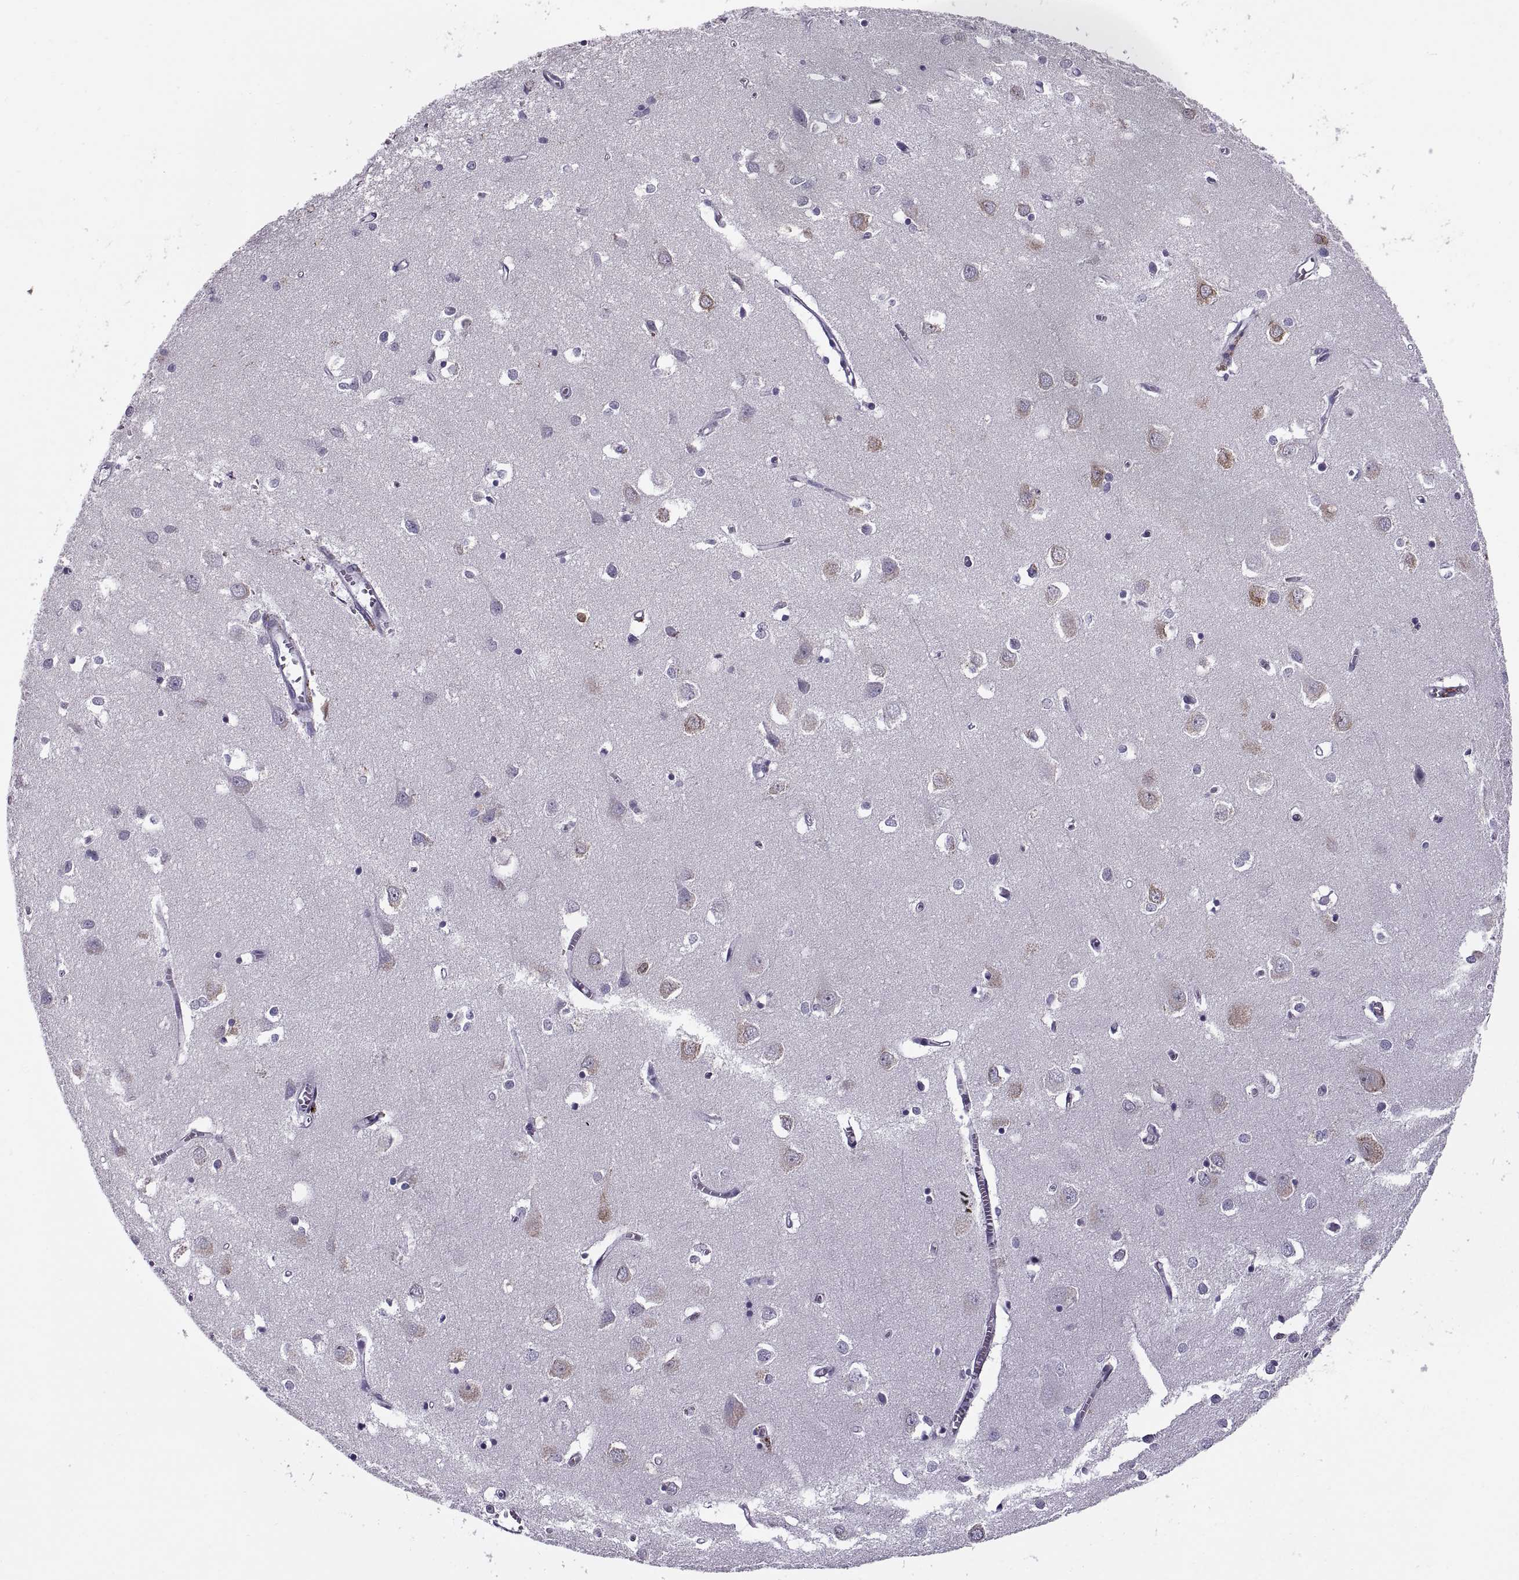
{"staining": {"intensity": "negative", "quantity": "none", "location": "none"}, "tissue": "cerebral cortex", "cell_type": "Endothelial cells", "image_type": "normal", "snomed": [{"axis": "morphology", "description": "Normal tissue, NOS"}, {"axis": "topography", "description": "Cerebral cortex"}], "caption": "Protein analysis of unremarkable cerebral cortex demonstrates no significant expression in endothelial cells.", "gene": "CALCR", "patient": {"sex": "male", "age": 70}}